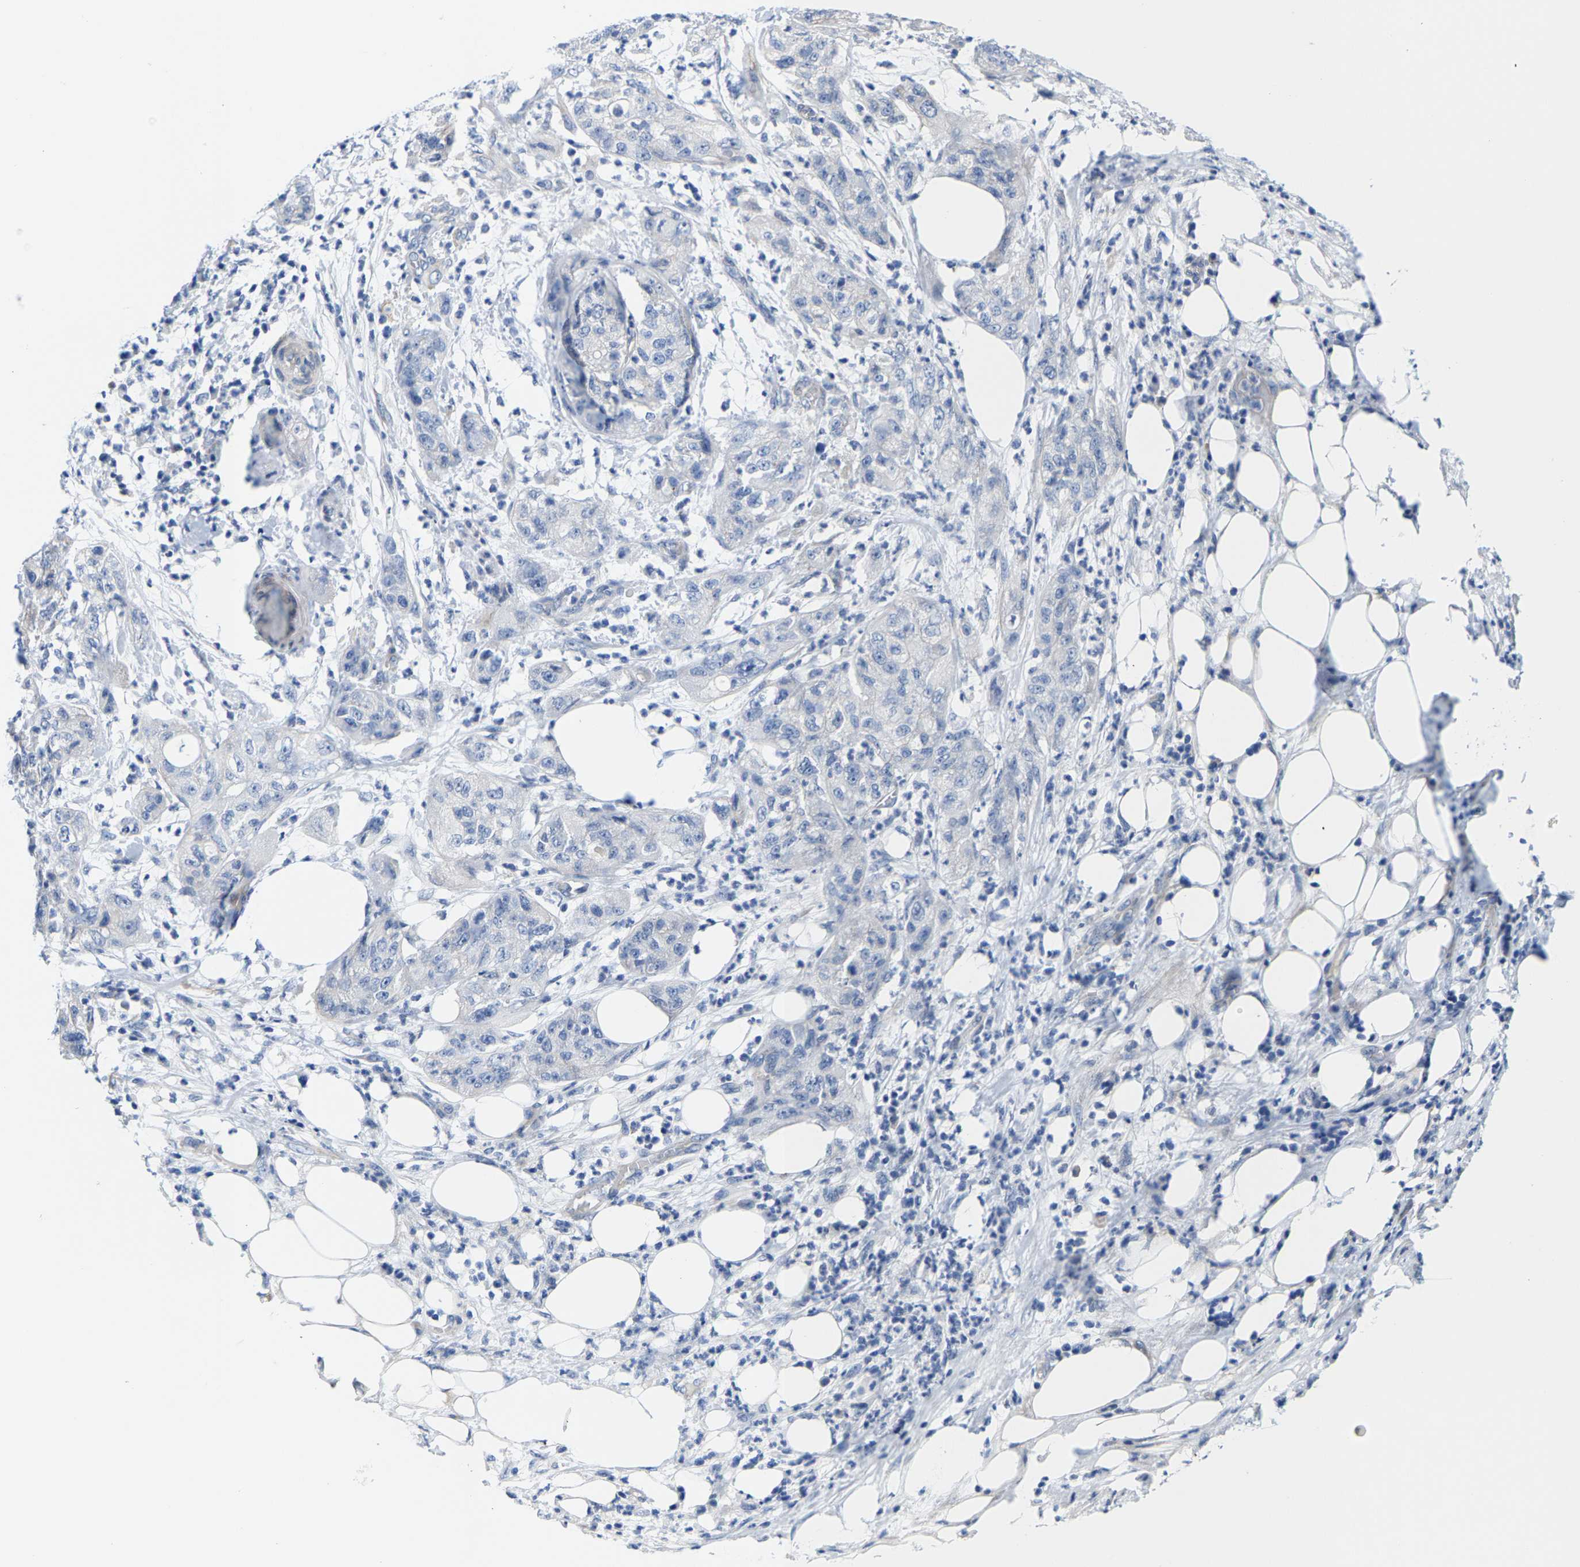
{"staining": {"intensity": "negative", "quantity": "none", "location": "none"}, "tissue": "pancreatic cancer", "cell_type": "Tumor cells", "image_type": "cancer", "snomed": [{"axis": "morphology", "description": "Adenocarcinoma, NOS"}, {"axis": "topography", "description": "Pancreas"}], "caption": "High magnification brightfield microscopy of adenocarcinoma (pancreatic) stained with DAB (brown) and counterstained with hematoxylin (blue): tumor cells show no significant positivity.", "gene": "DSCAM", "patient": {"sex": "female", "age": 78}}